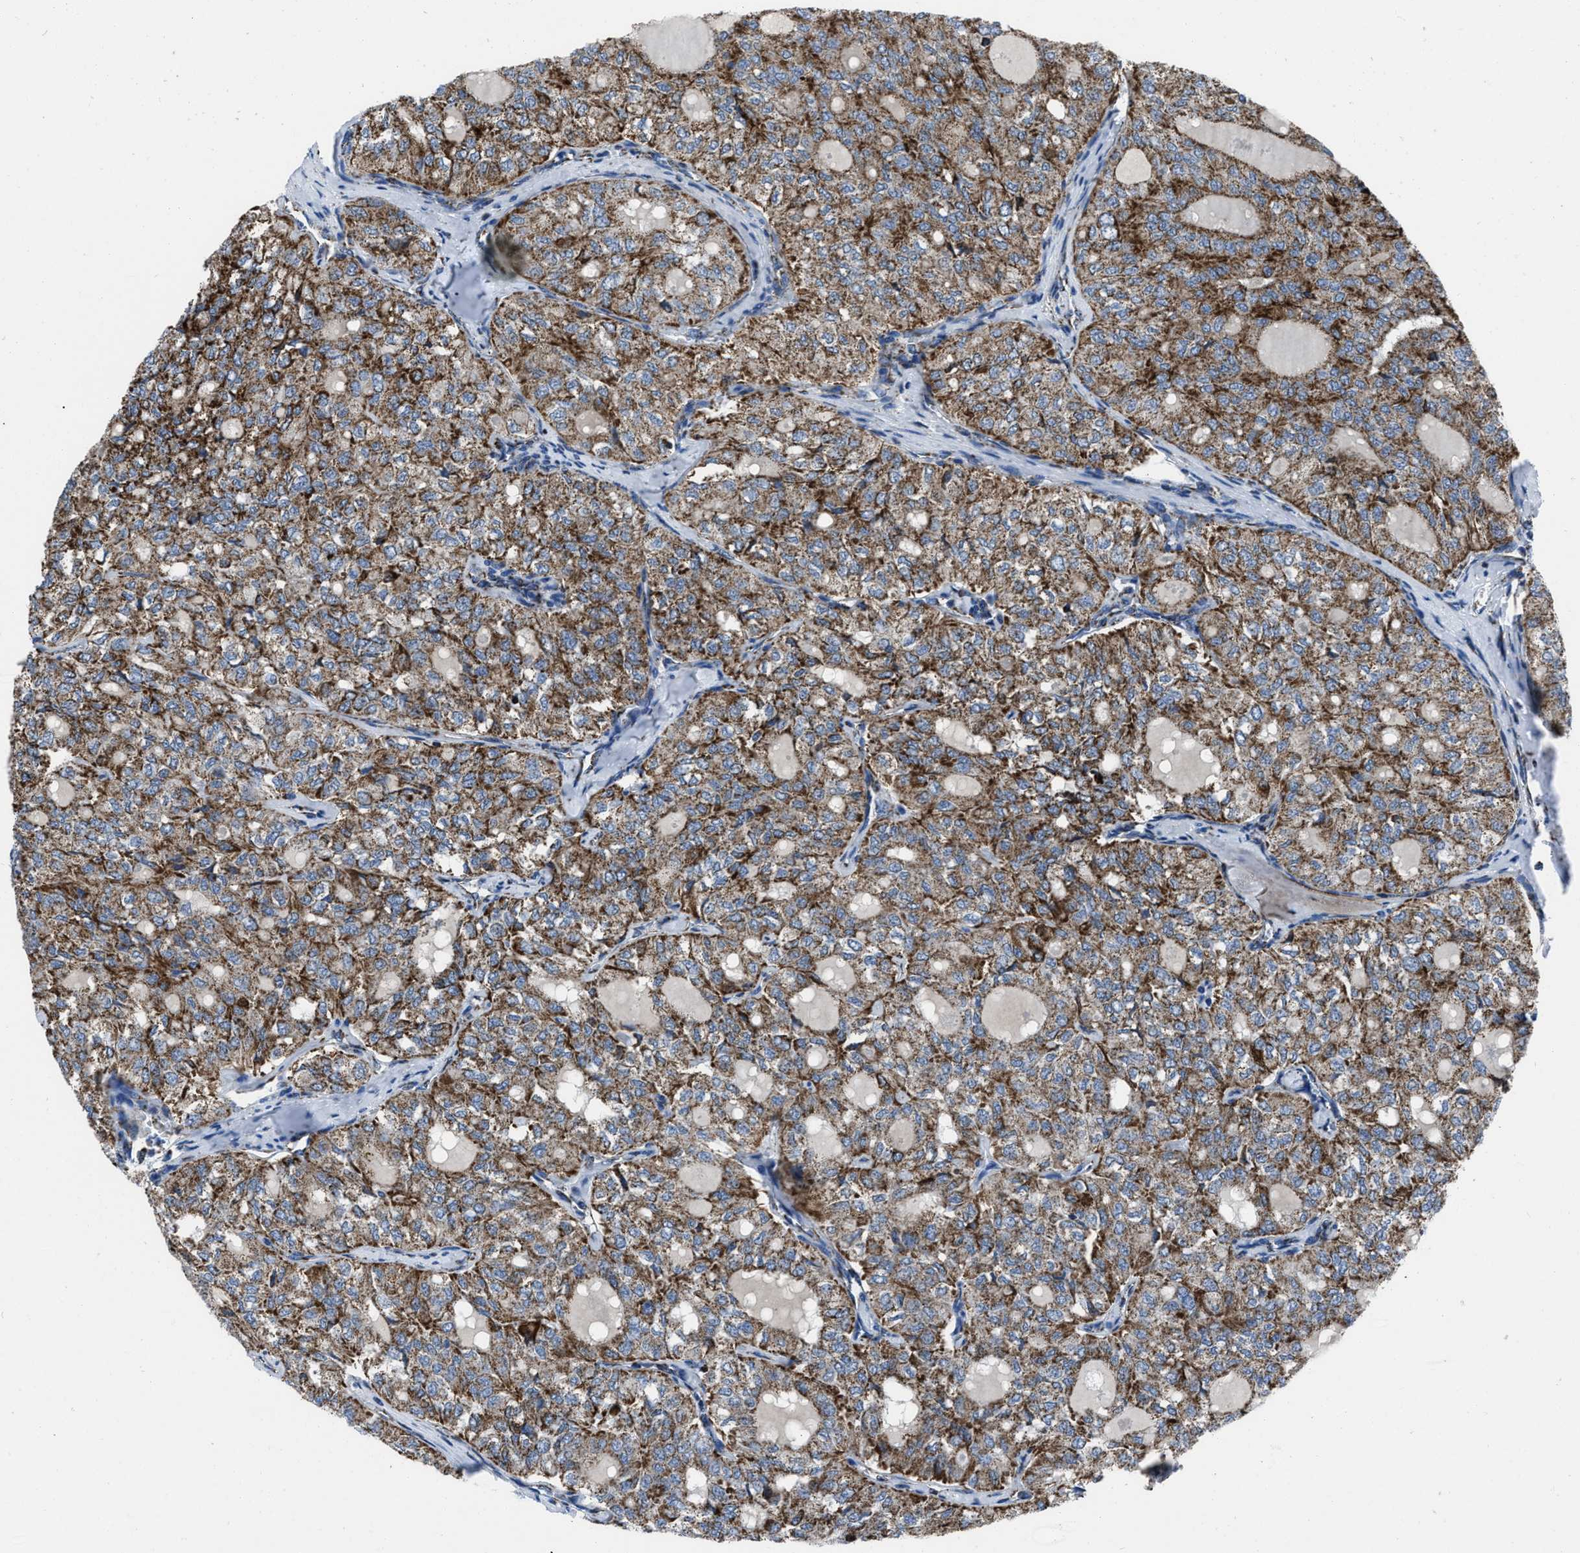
{"staining": {"intensity": "moderate", "quantity": ">75%", "location": "cytoplasmic/membranous"}, "tissue": "thyroid cancer", "cell_type": "Tumor cells", "image_type": "cancer", "snomed": [{"axis": "morphology", "description": "Follicular adenoma carcinoma, NOS"}, {"axis": "topography", "description": "Thyroid gland"}], "caption": "Approximately >75% of tumor cells in thyroid follicular adenoma carcinoma show moderate cytoplasmic/membranous protein positivity as visualized by brown immunohistochemical staining.", "gene": "NSD3", "patient": {"sex": "male", "age": 75}}